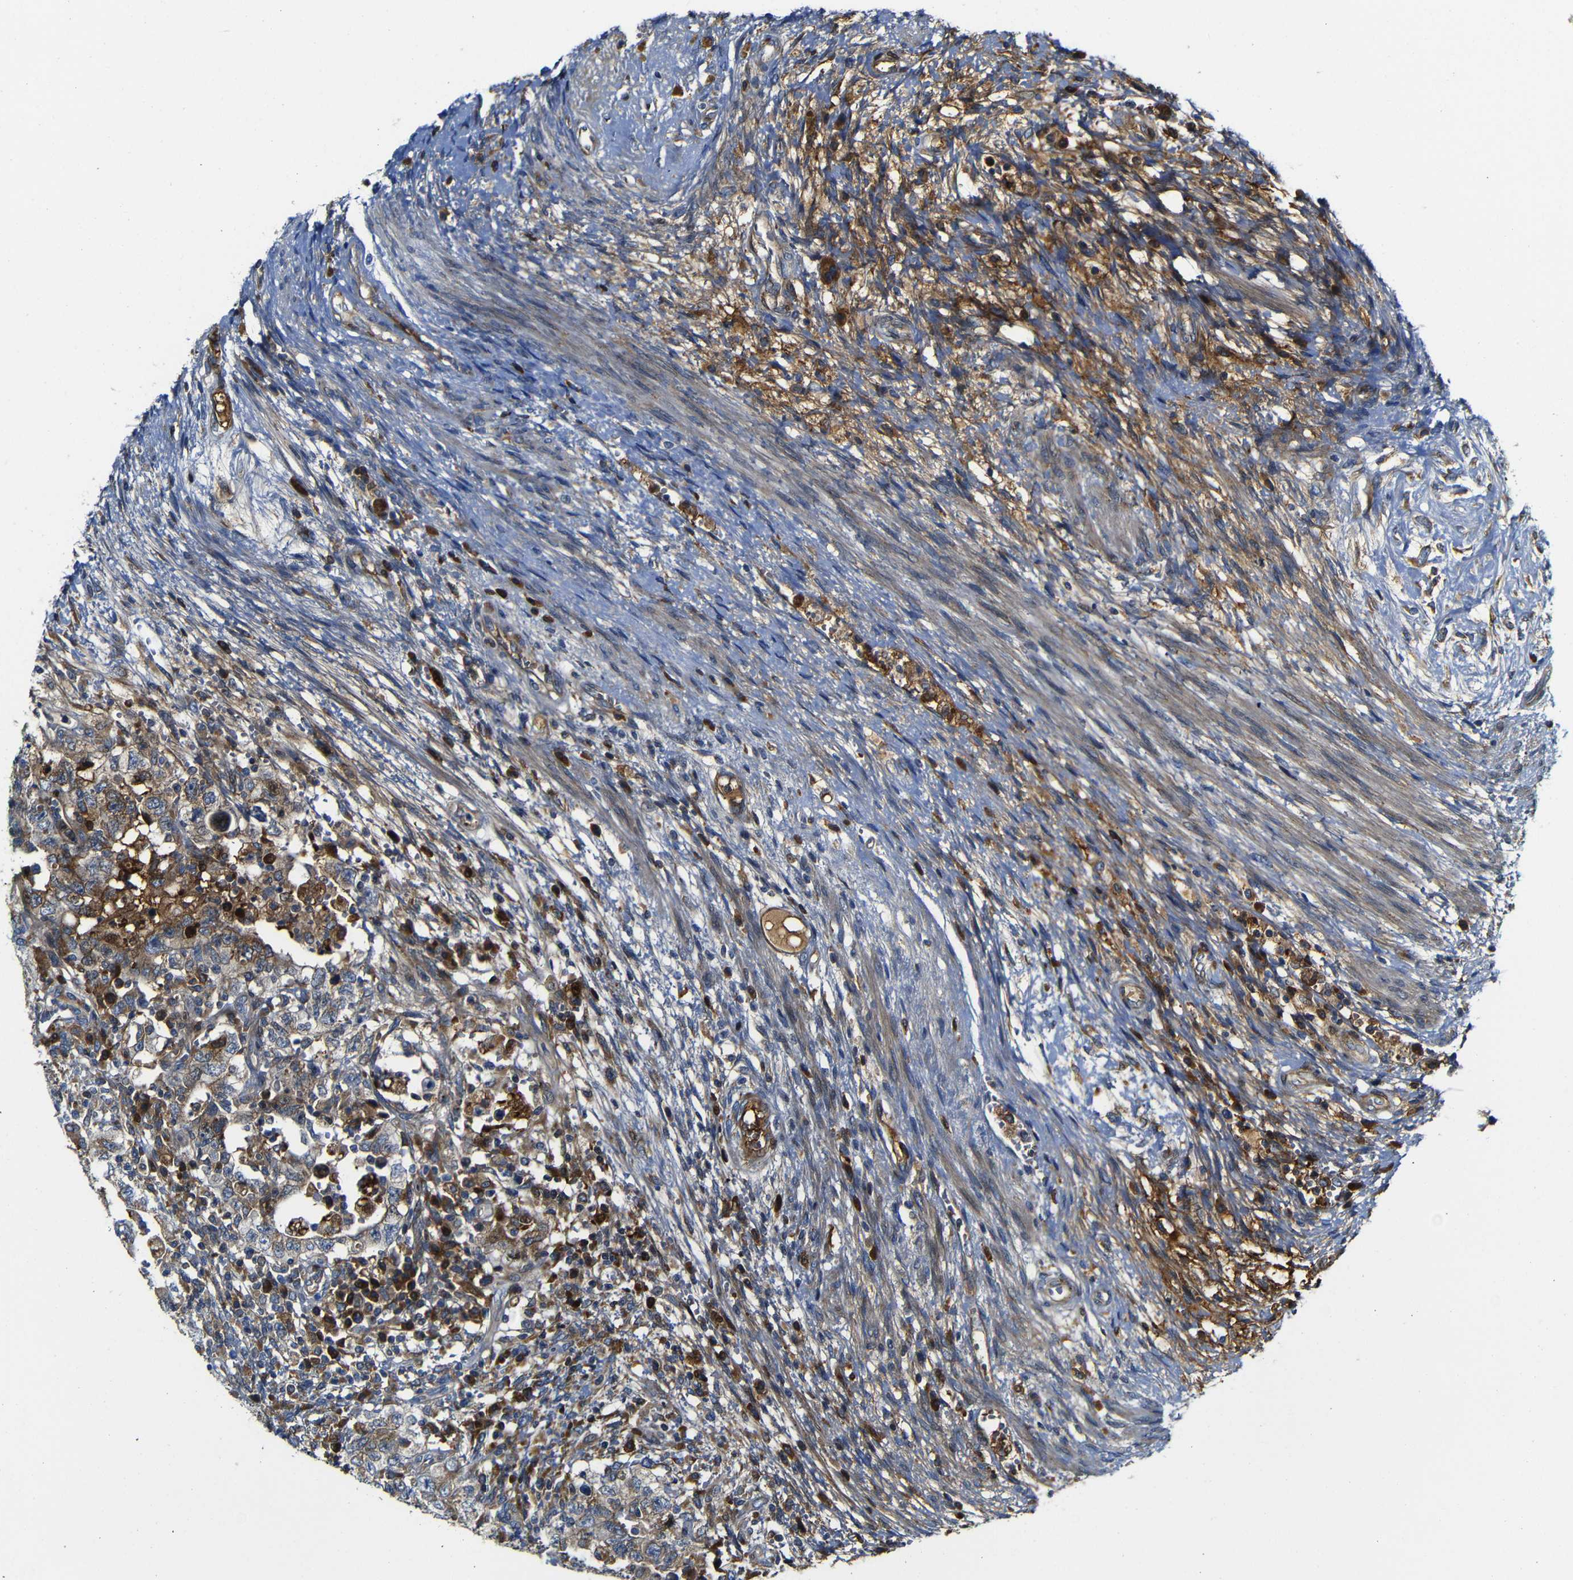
{"staining": {"intensity": "weak", "quantity": ">75%", "location": "cytoplasmic/membranous"}, "tissue": "testis cancer", "cell_type": "Tumor cells", "image_type": "cancer", "snomed": [{"axis": "morphology", "description": "Carcinoma, Embryonal, NOS"}, {"axis": "topography", "description": "Testis"}], "caption": "Protein analysis of testis cancer (embryonal carcinoma) tissue displays weak cytoplasmic/membranous staining in about >75% of tumor cells.", "gene": "CLCC1", "patient": {"sex": "male", "age": 26}}